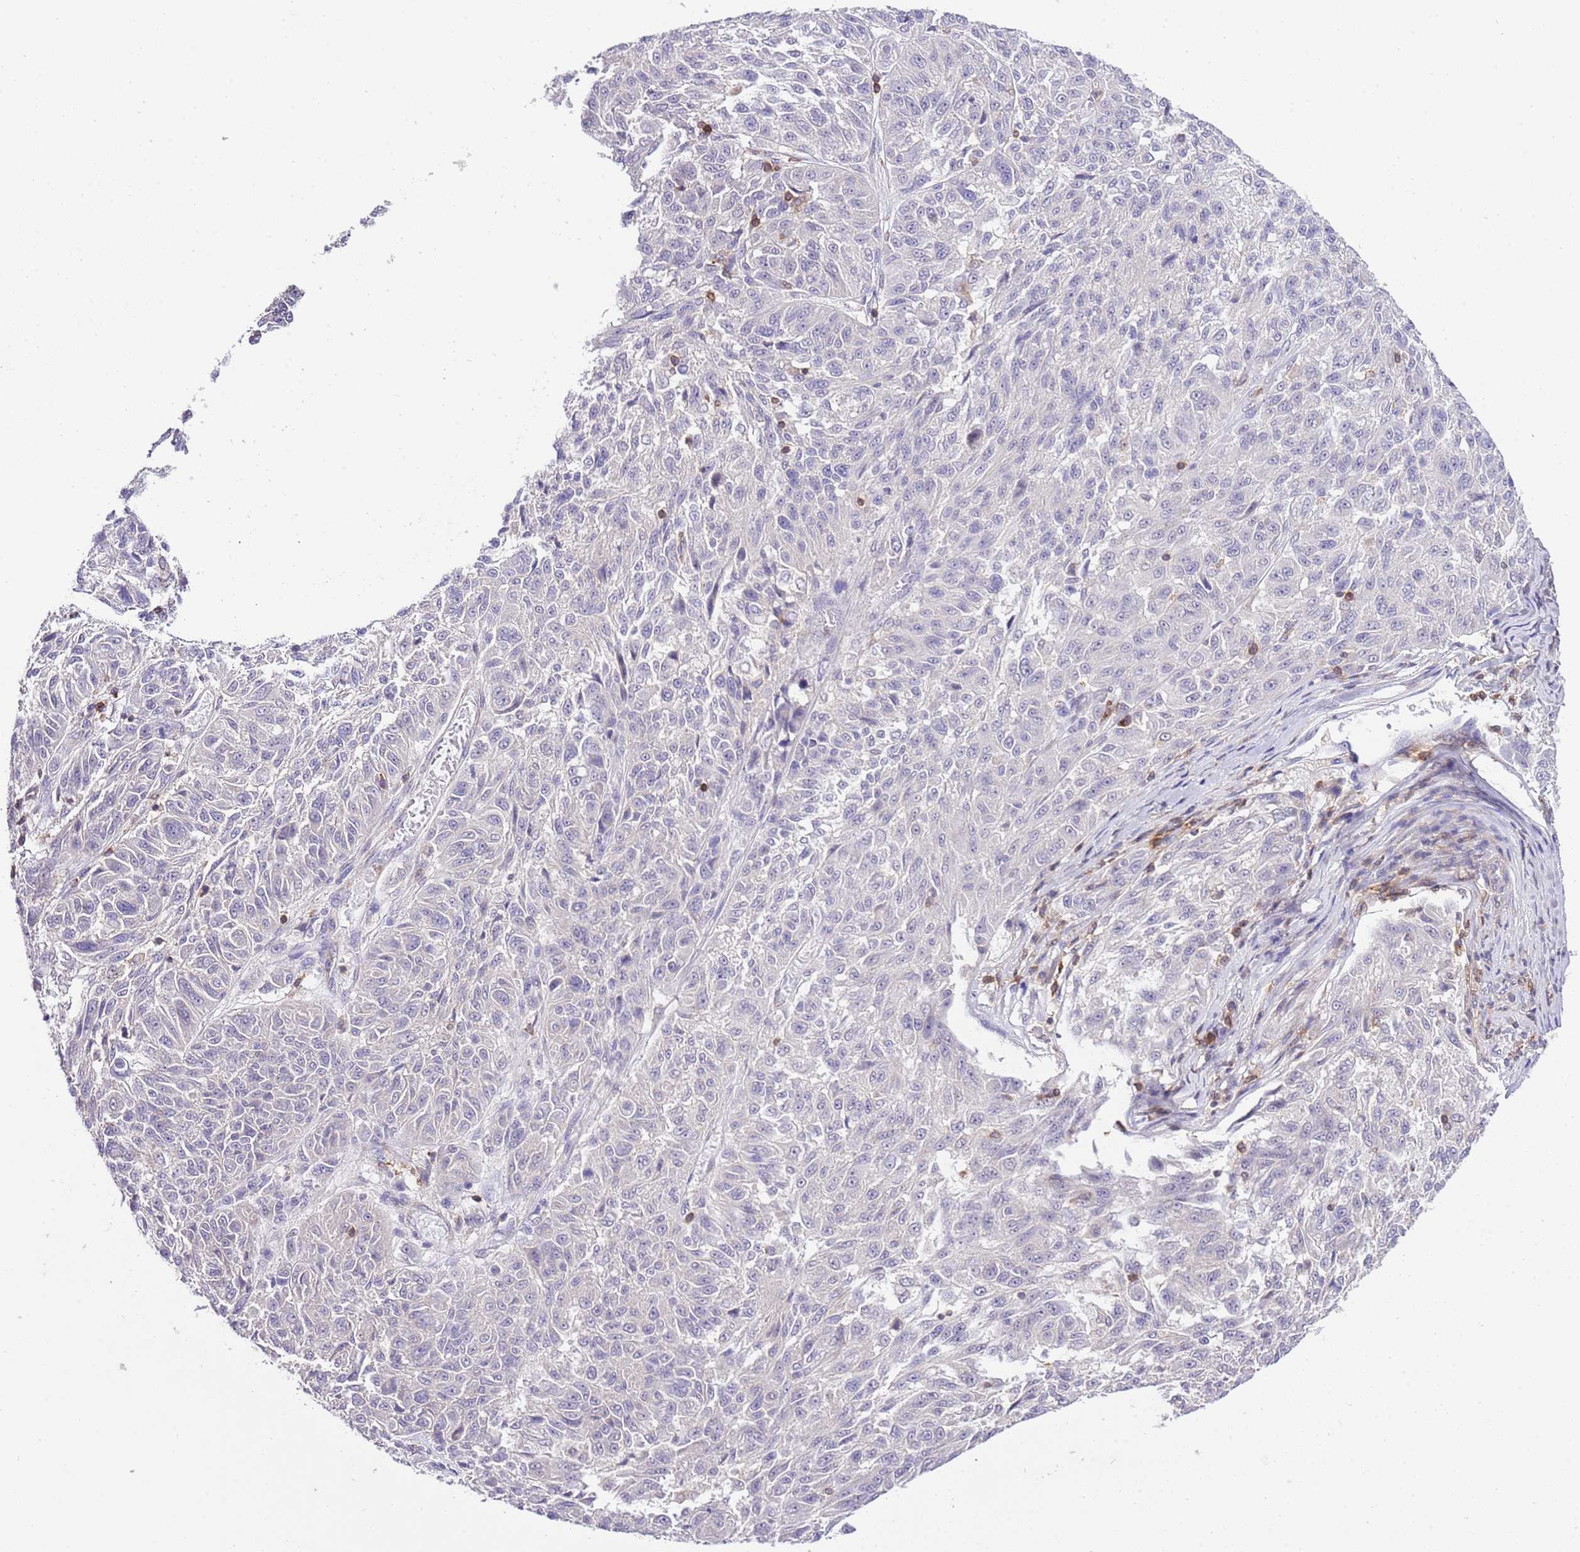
{"staining": {"intensity": "negative", "quantity": "none", "location": "none"}, "tissue": "melanoma", "cell_type": "Tumor cells", "image_type": "cancer", "snomed": [{"axis": "morphology", "description": "Malignant melanoma, NOS"}, {"axis": "topography", "description": "Skin"}], "caption": "Tumor cells are negative for brown protein staining in malignant melanoma.", "gene": "EFHD1", "patient": {"sex": "male", "age": 53}}